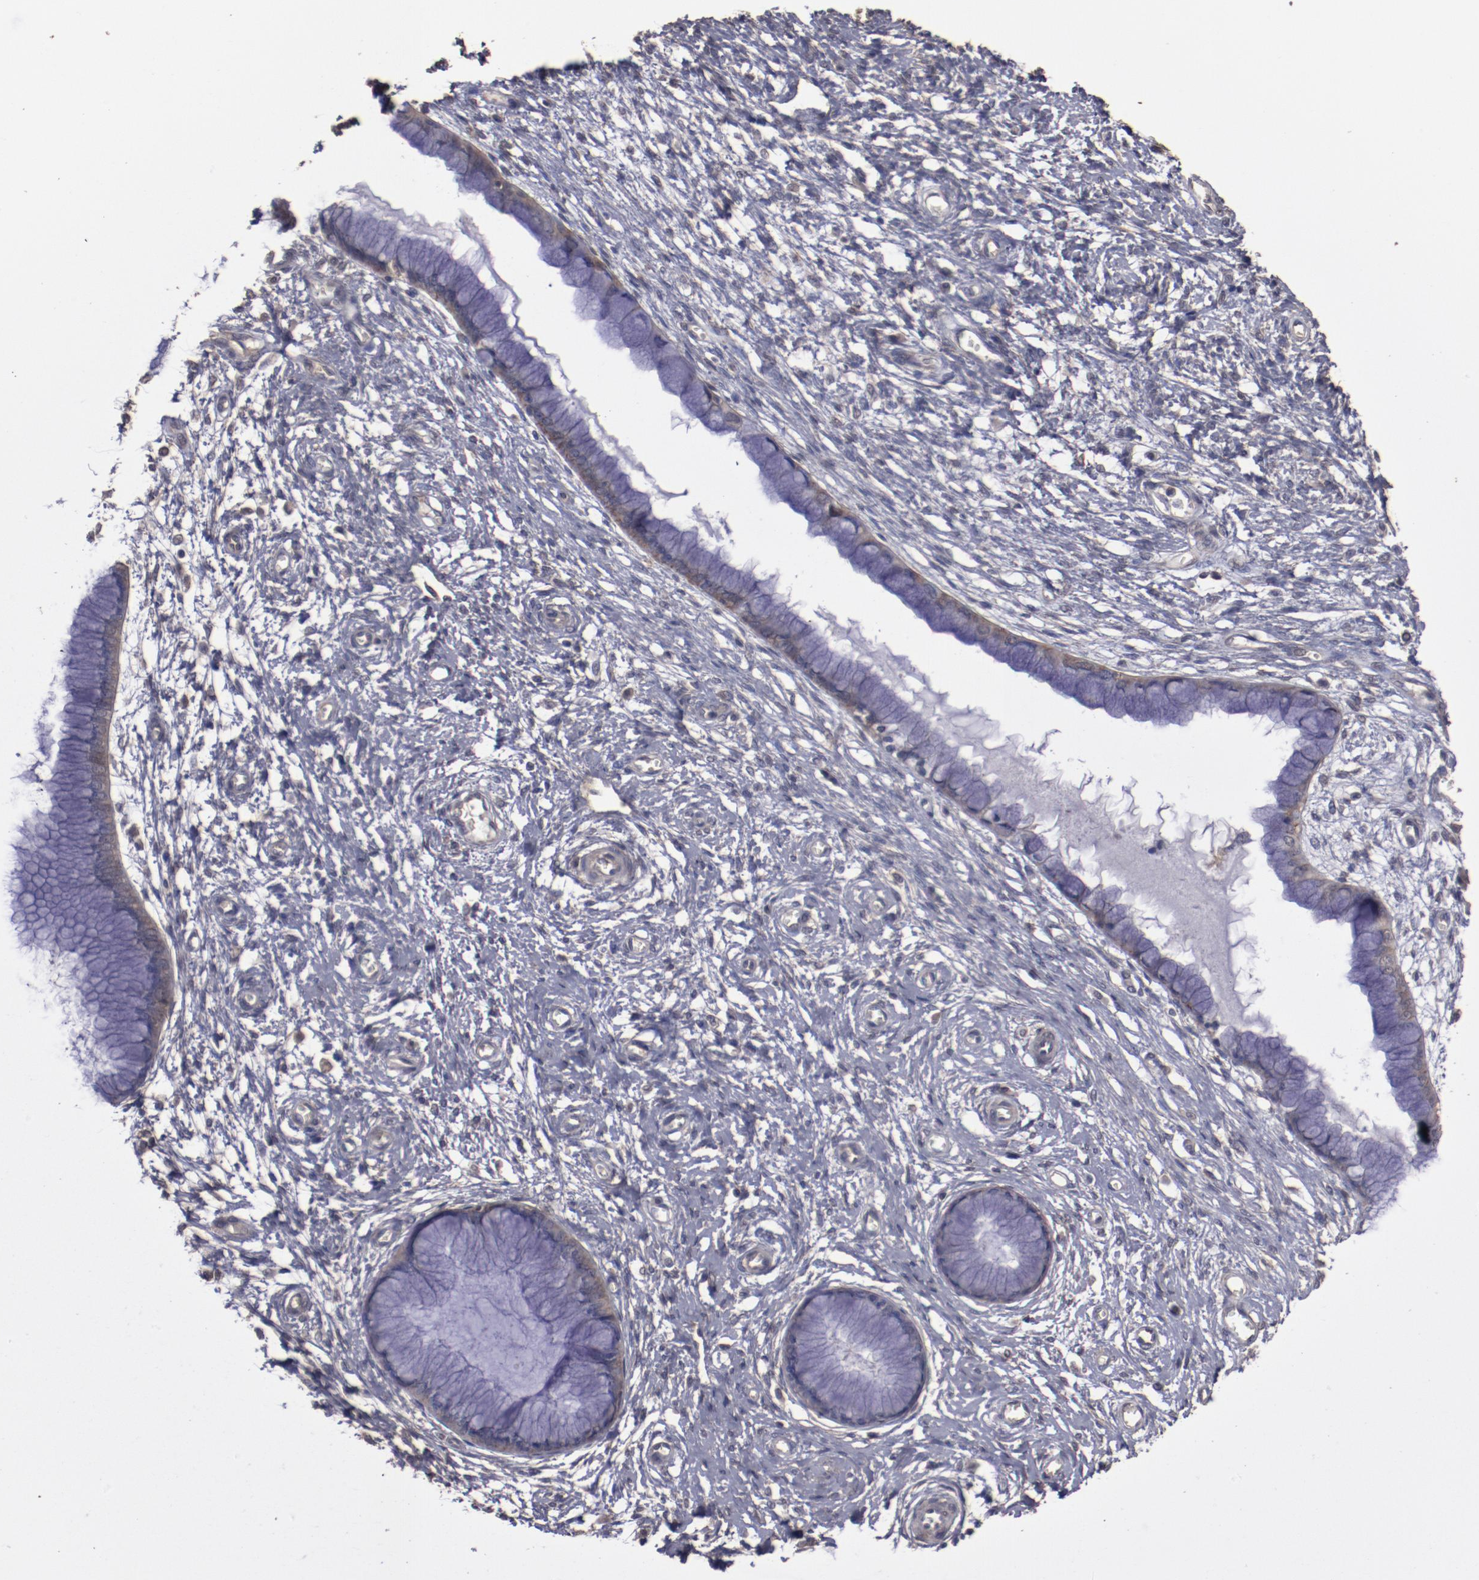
{"staining": {"intensity": "weak", "quantity": ">75%", "location": "cytoplasmic/membranous"}, "tissue": "cervix", "cell_type": "Glandular cells", "image_type": "normal", "snomed": [{"axis": "morphology", "description": "Normal tissue, NOS"}, {"axis": "topography", "description": "Cervix"}], "caption": "Protein staining reveals weak cytoplasmic/membranous staining in about >75% of glandular cells in benign cervix.", "gene": "FAT1", "patient": {"sex": "female", "age": 55}}